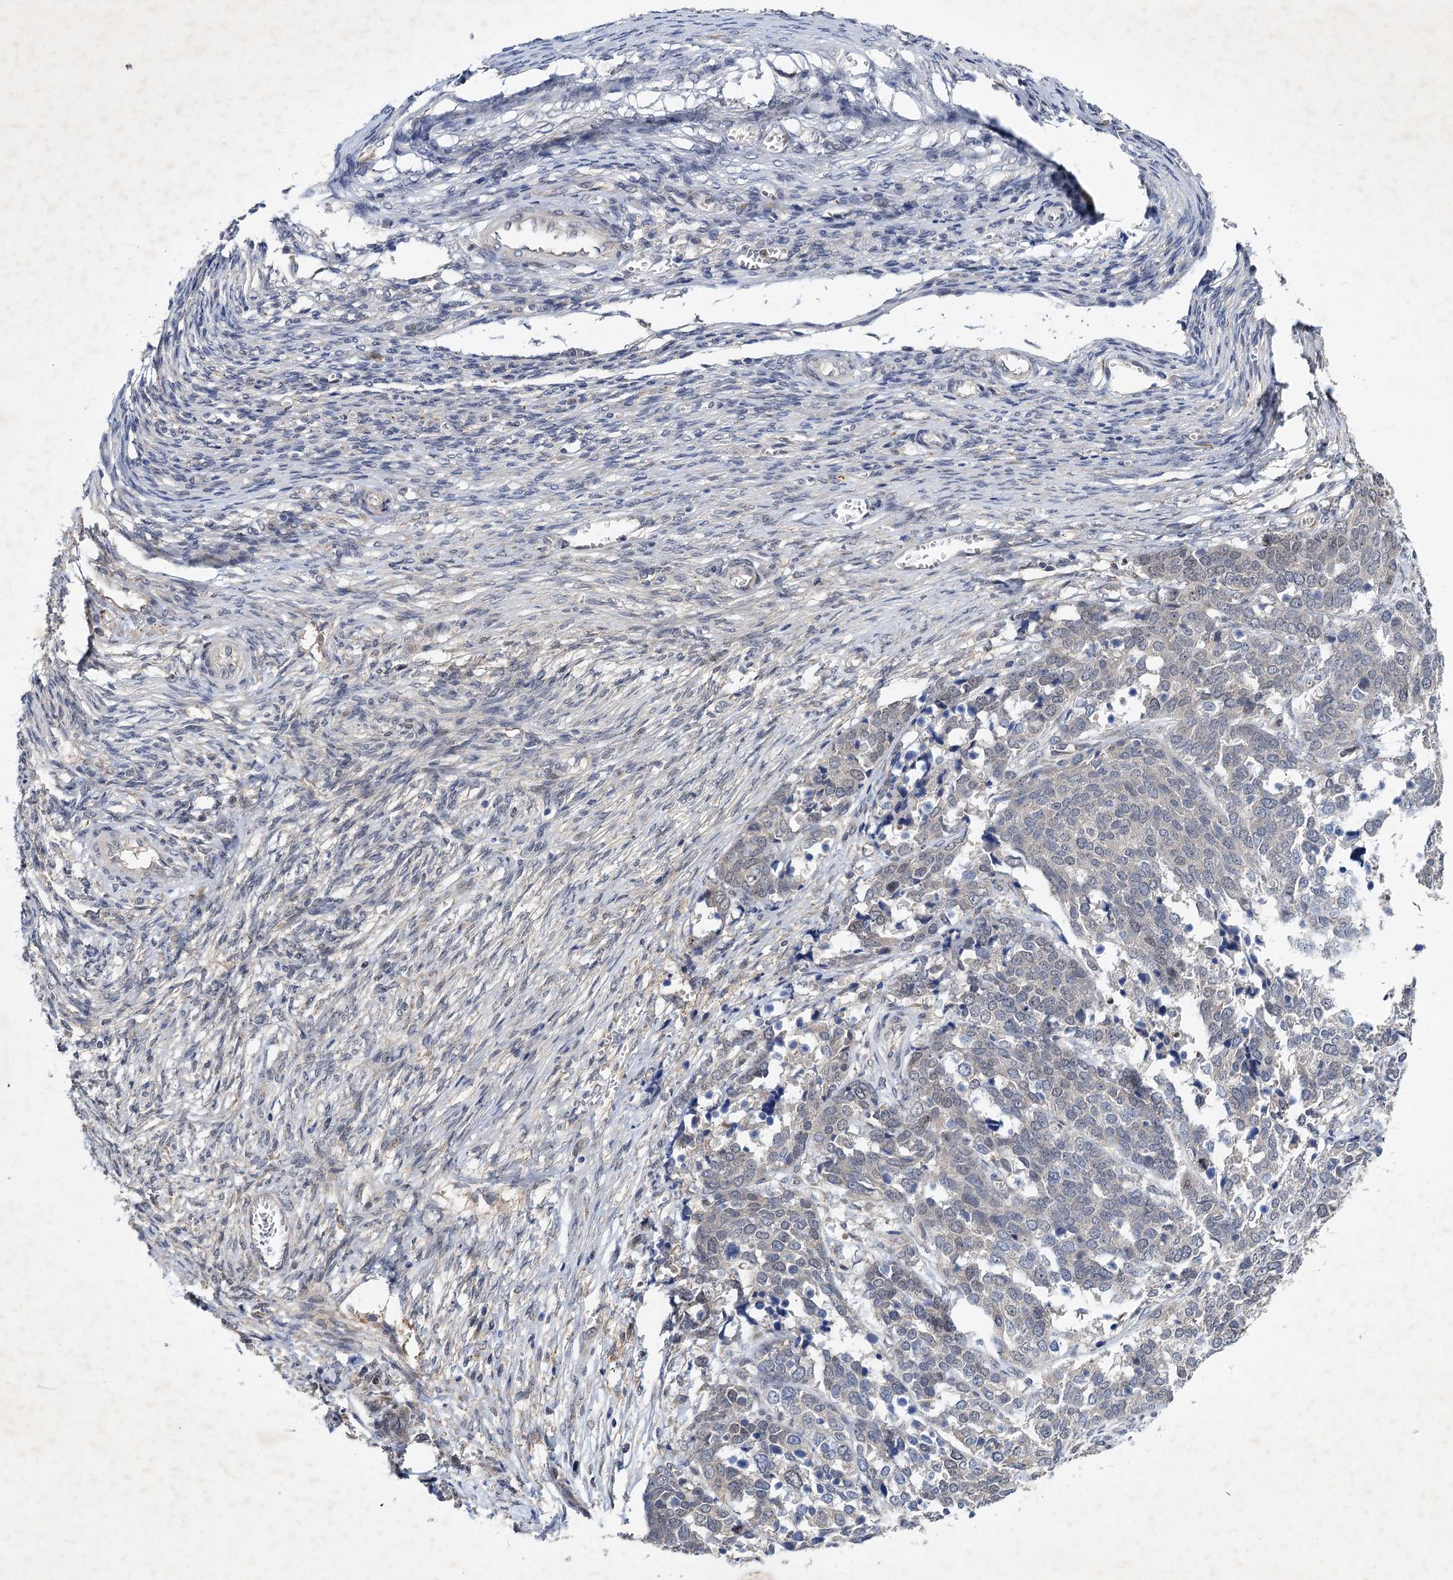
{"staining": {"intensity": "negative", "quantity": "none", "location": "none"}, "tissue": "ovarian cancer", "cell_type": "Tumor cells", "image_type": "cancer", "snomed": [{"axis": "morphology", "description": "Cystadenocarcinoma, serous, NOS"}, {"axis": "topography", "description": "Ovary"}], "caption": "A histopathology image of ovarian cancer stained for a protein displays no brown staining in tumor cells. (Brightfield microscopy of DAB IHC at high magnification).", "gene": "TMEM39B", "patient": {"sex": "female", "age": 44}}